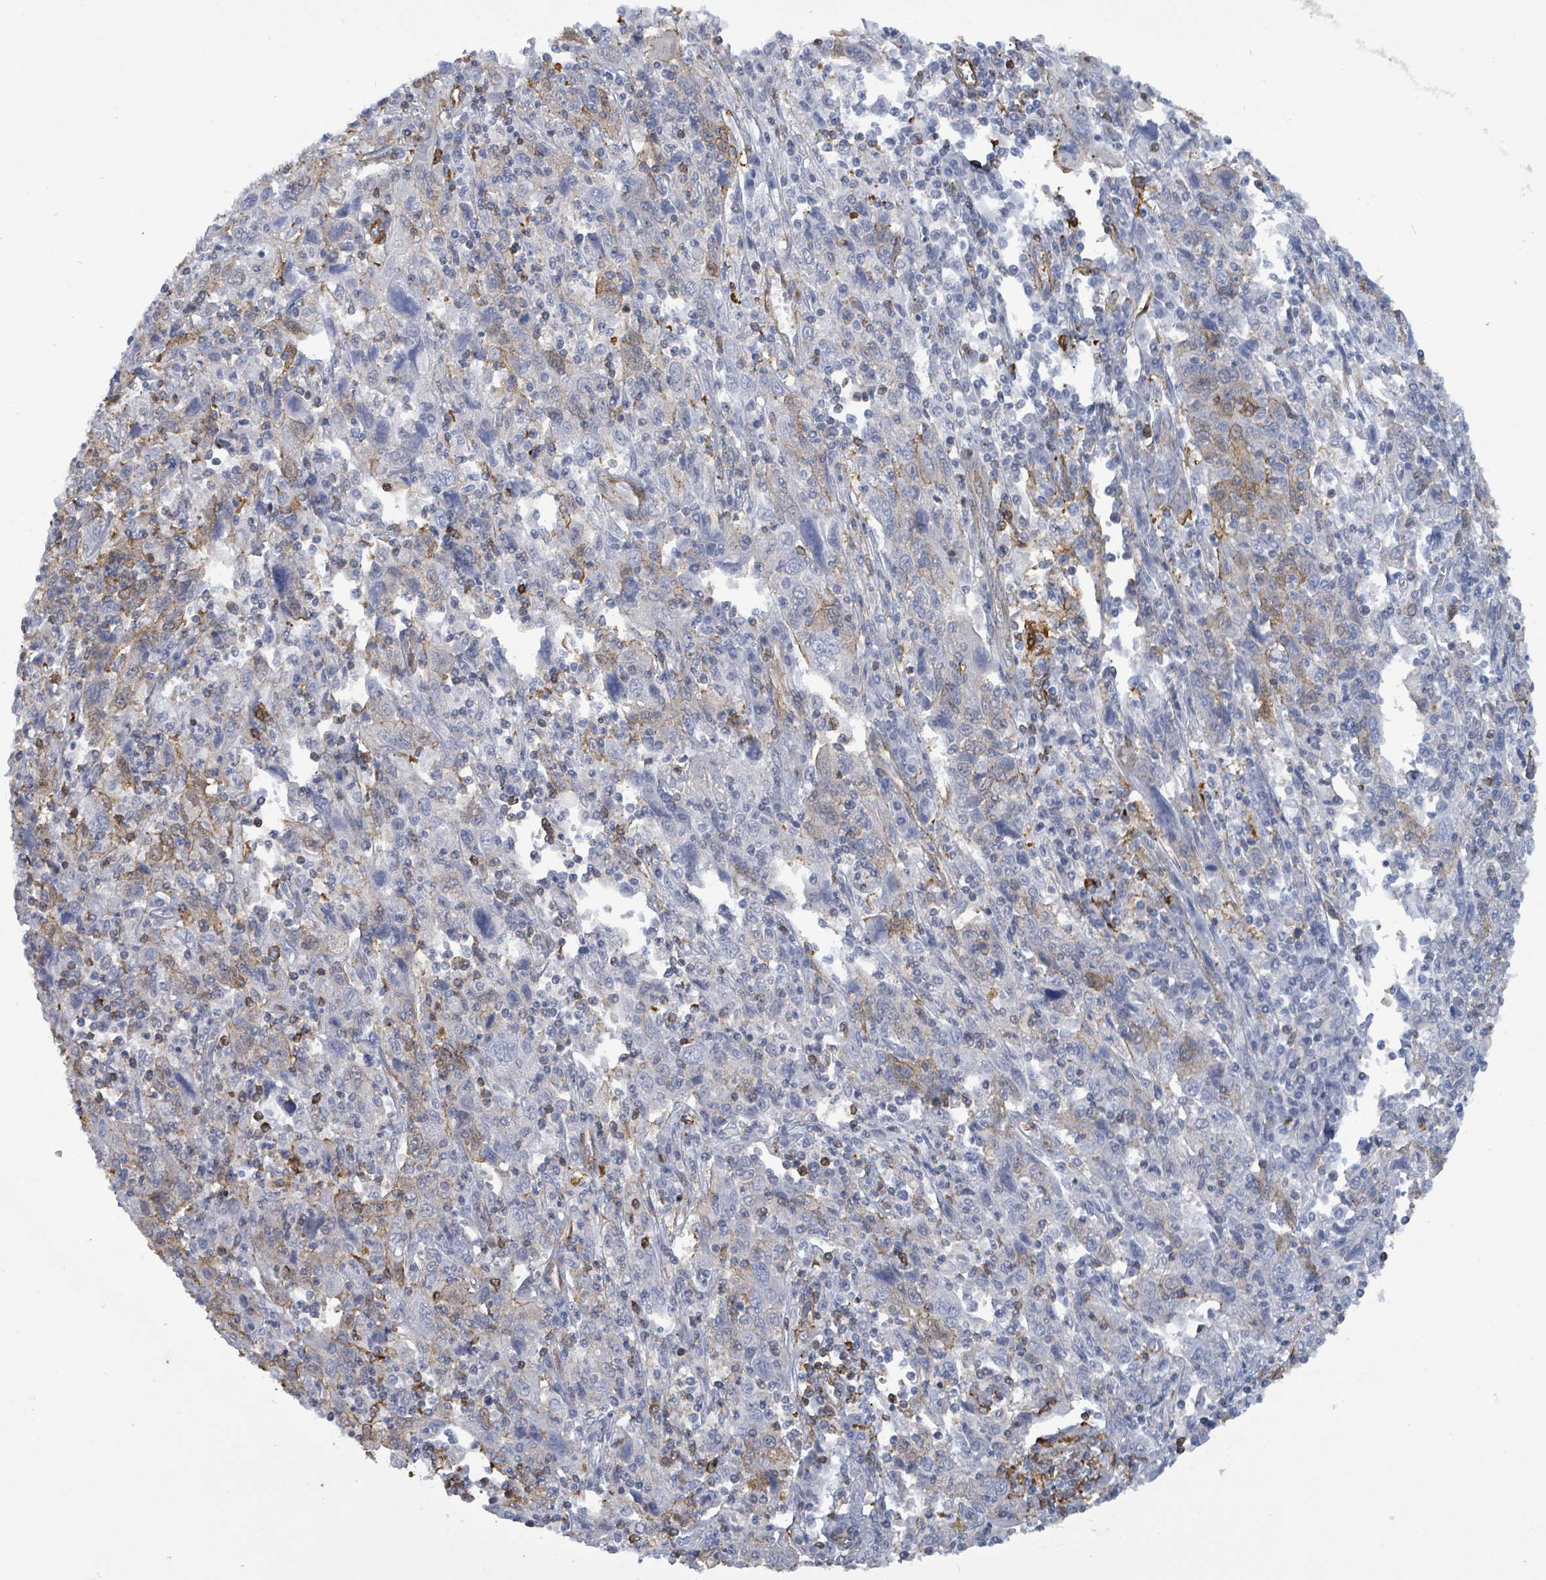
{"staining": {"intensity": "moderate", "quantity": "<25%", "location": "cytoplasmic/membranous"}, "tissue": "cervical cancer", "cell_type": "Tumor cells", "image_type": "cancer", "snomed": [{"axis": "morphology", "description": "Squamous cell carcinoma, NOS"}, {"axis": "topography", "description": "Cervix"}], "caption": "Immunohistochemistry (IHC) micrograph of squamous cell carcinoma (cervical) stained for a protein (brown), which reveals low levels of moderate cytoplasmic/membranous staining in approximately <25% of tumor cells.", "gene": "PRKRIP1", "patient": {"sex": "female", "age": 46}}